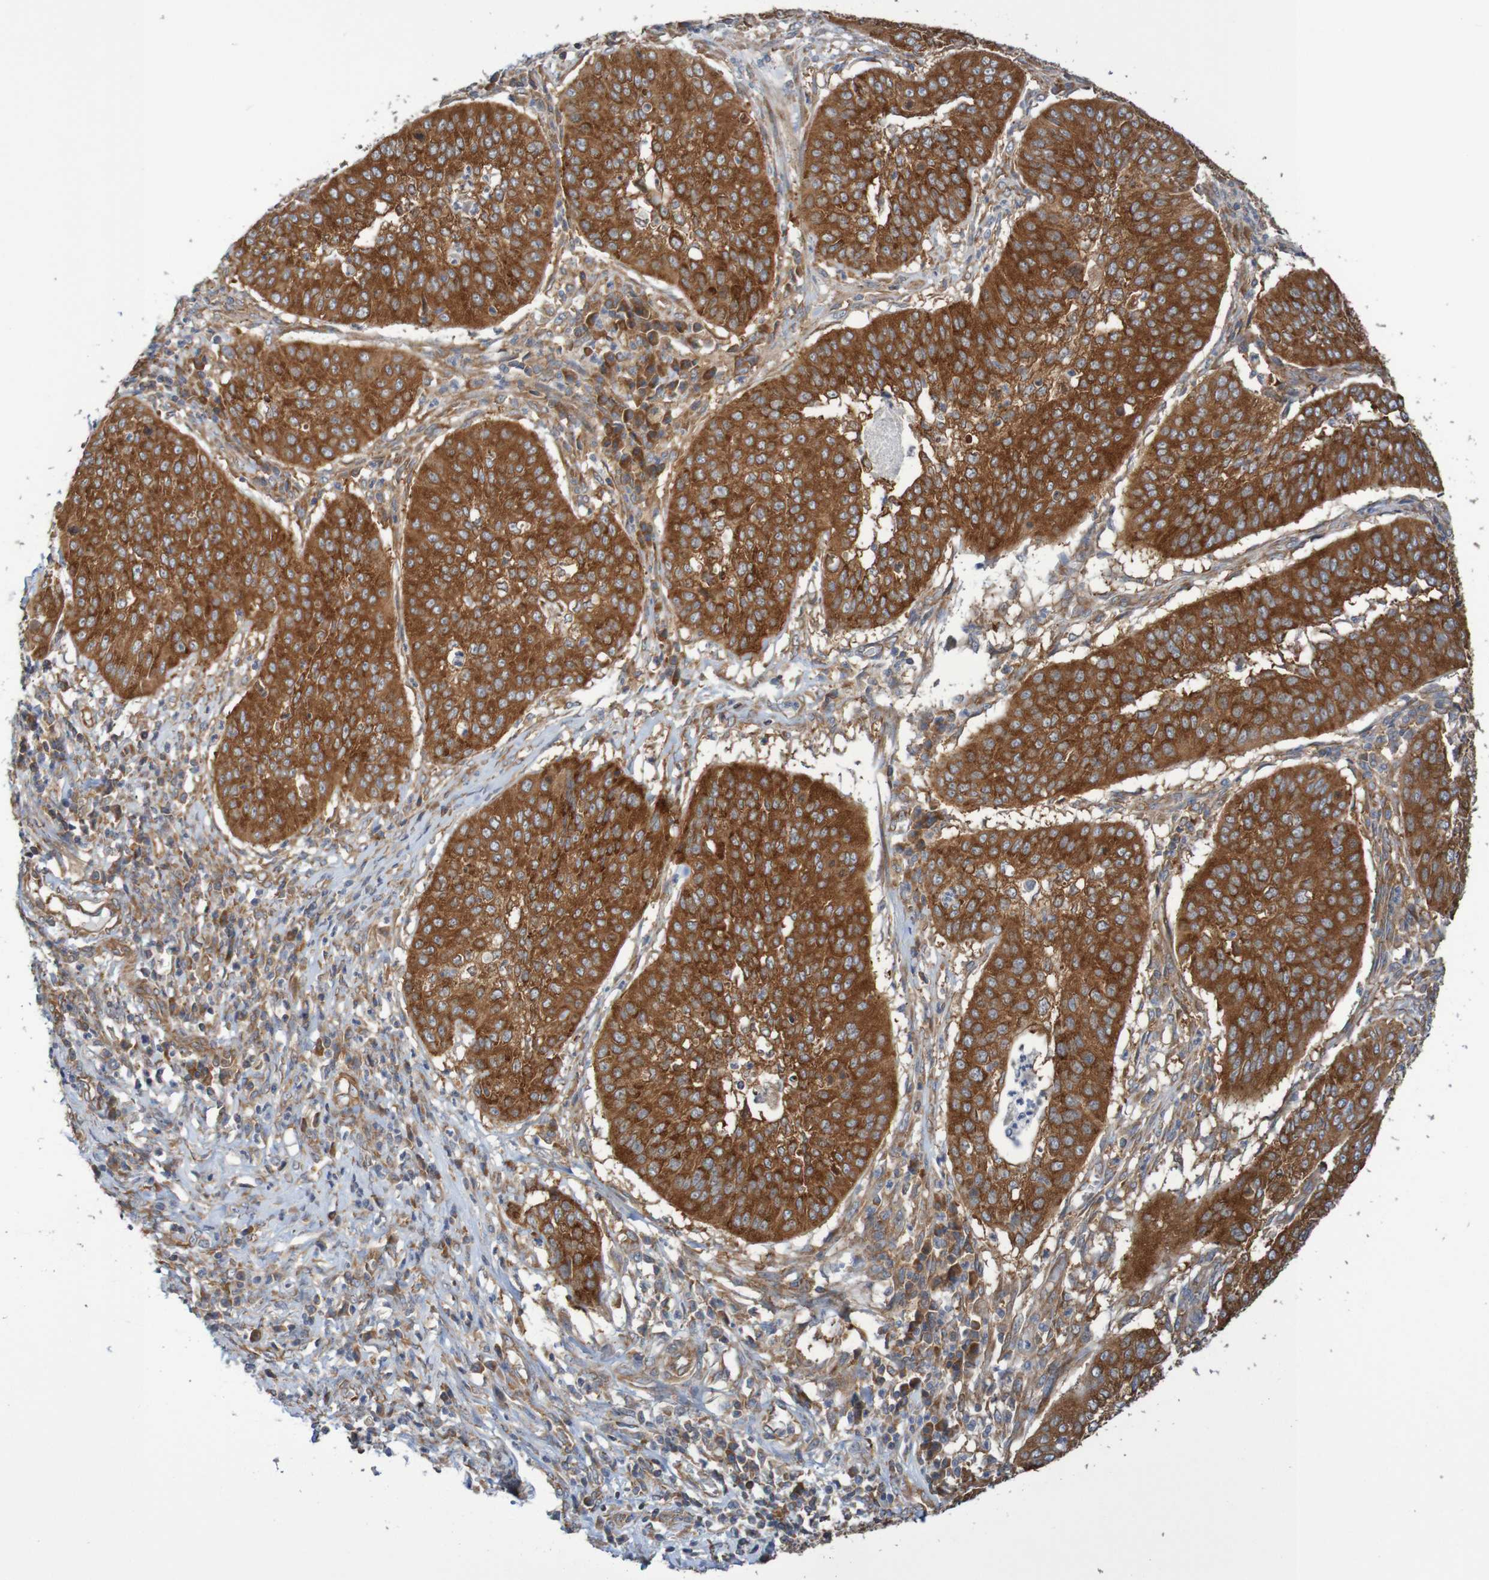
{"staining": {"intensity": "strong", "quantity": ">75%", "location": "cytoplasmic/membranous"}, "tissue": "cervical cancer", "cell_type": "Tumor cells", "image_type": "cancer", "snomed": [{"axis": "morphology", "description": "Normal tissue, NOS"}, {"axis": "morphology", "description": "Squamous cell carcinoma, NOS"}, {"axis": "topography", "description": "Cervix"}], "caption": "Immunohistochemistry (IHC) of cervical cancer exhibits high levels of strong cytoplasmic/membranous expression in about >75% of tumor cells.", "gene": "LRRC47", "patient": {"sex": "female", "age": 39}}